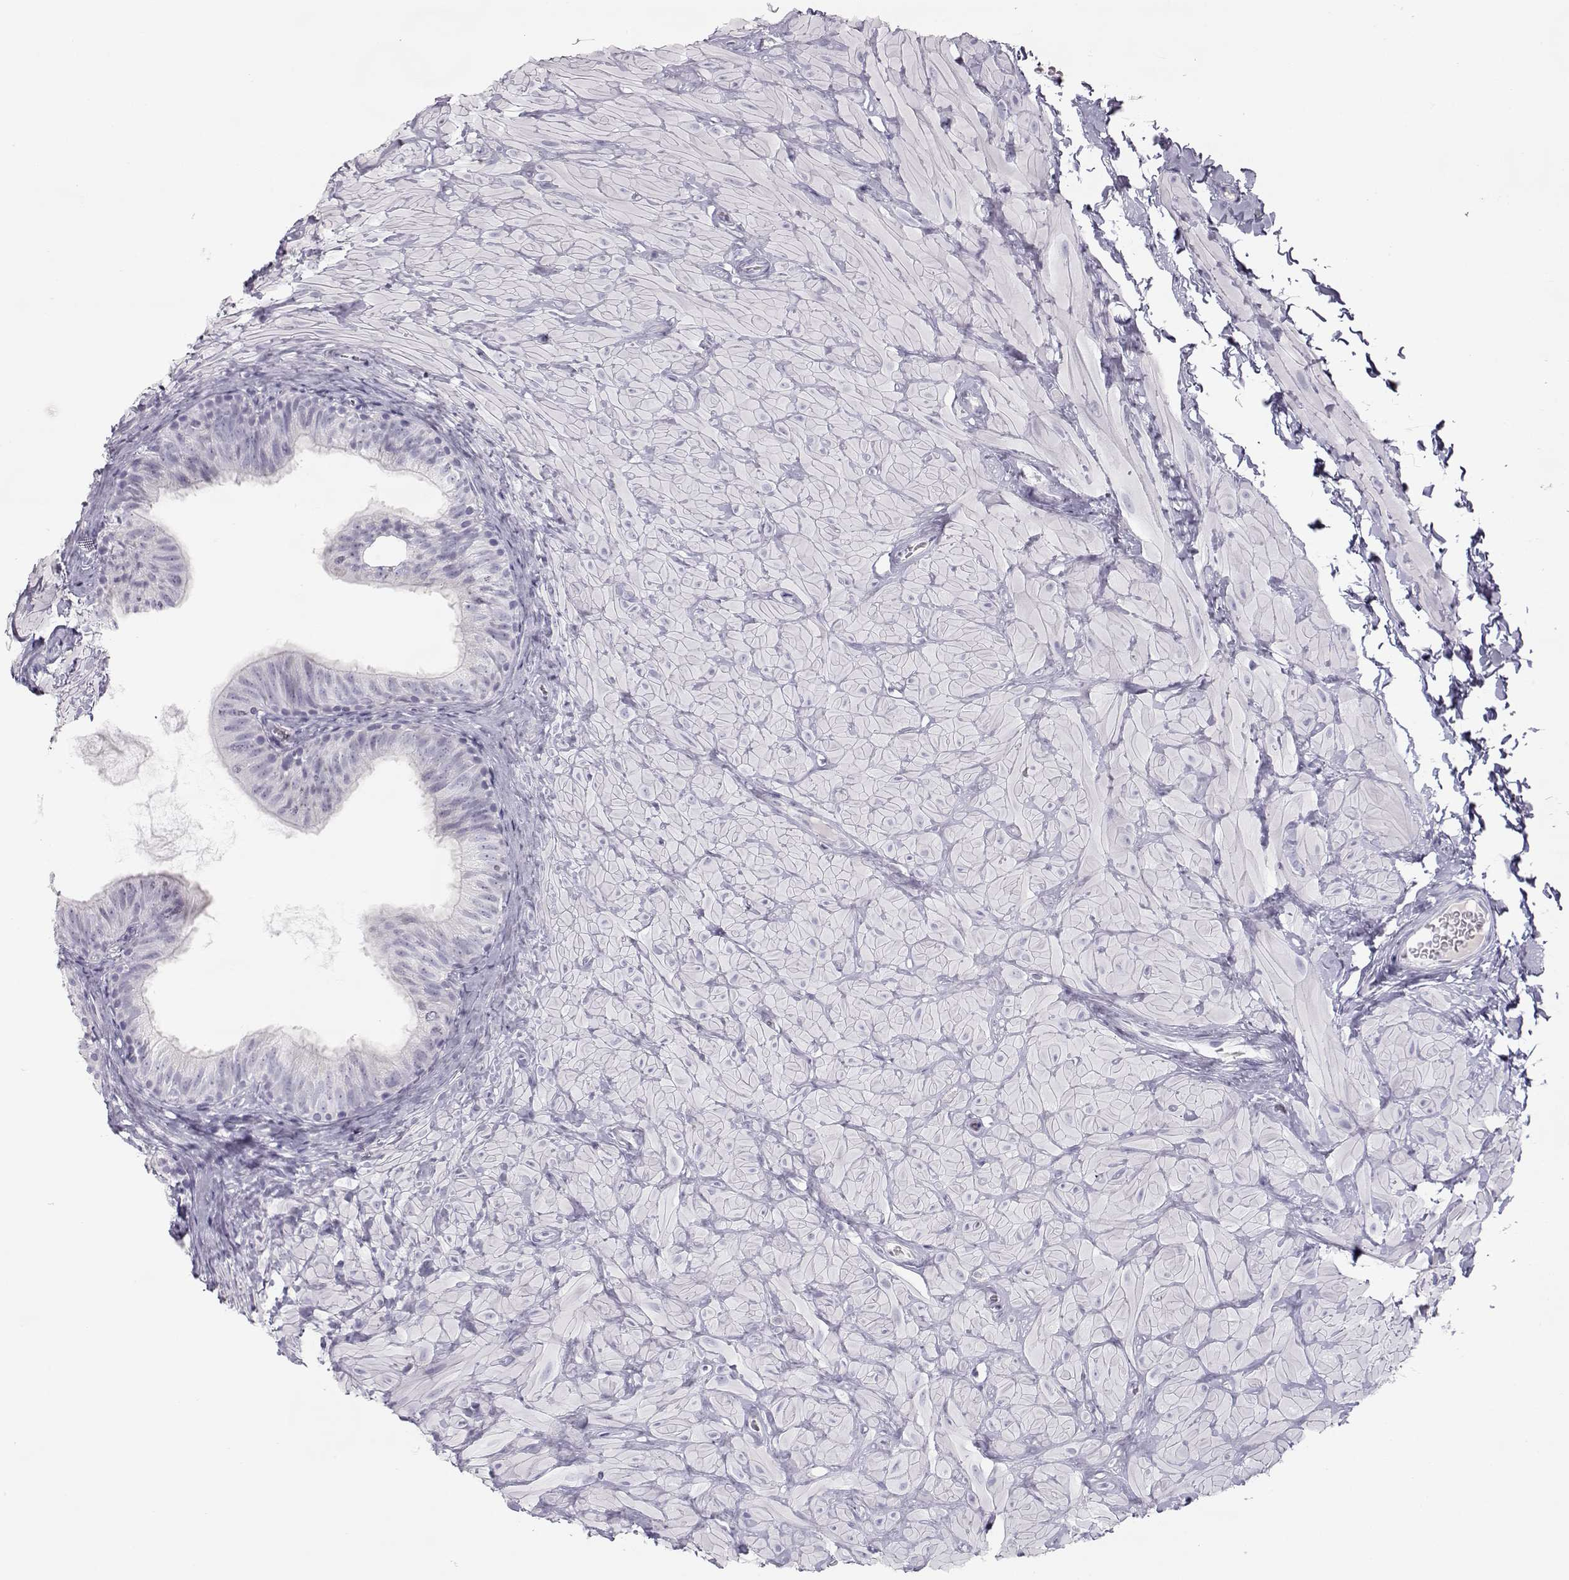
{"staining": {"intensity": "negative", "quantity": "none", "location": "none"}, "tissue": "epididymis", "cell_type": "Glandular cells", "image_type": "normal", "snomed": [{"axis": "morphology", "description": "Normal tissue, NOS"}, {"axis": "topography", "description": "Epididymis"}, {"axis": "topography", "description": "Vas deferens"}], "caption": "Epididymis was stained to show a protein in brown. There is no significant positivity in glandular cells. Brightfield microscopy of immunohistochemistry stained with DAB (brown) and hematoxylin (blue), captured at high magnification.", "gene": "MIP", "patient": {"sex": "male", "age": 23}}